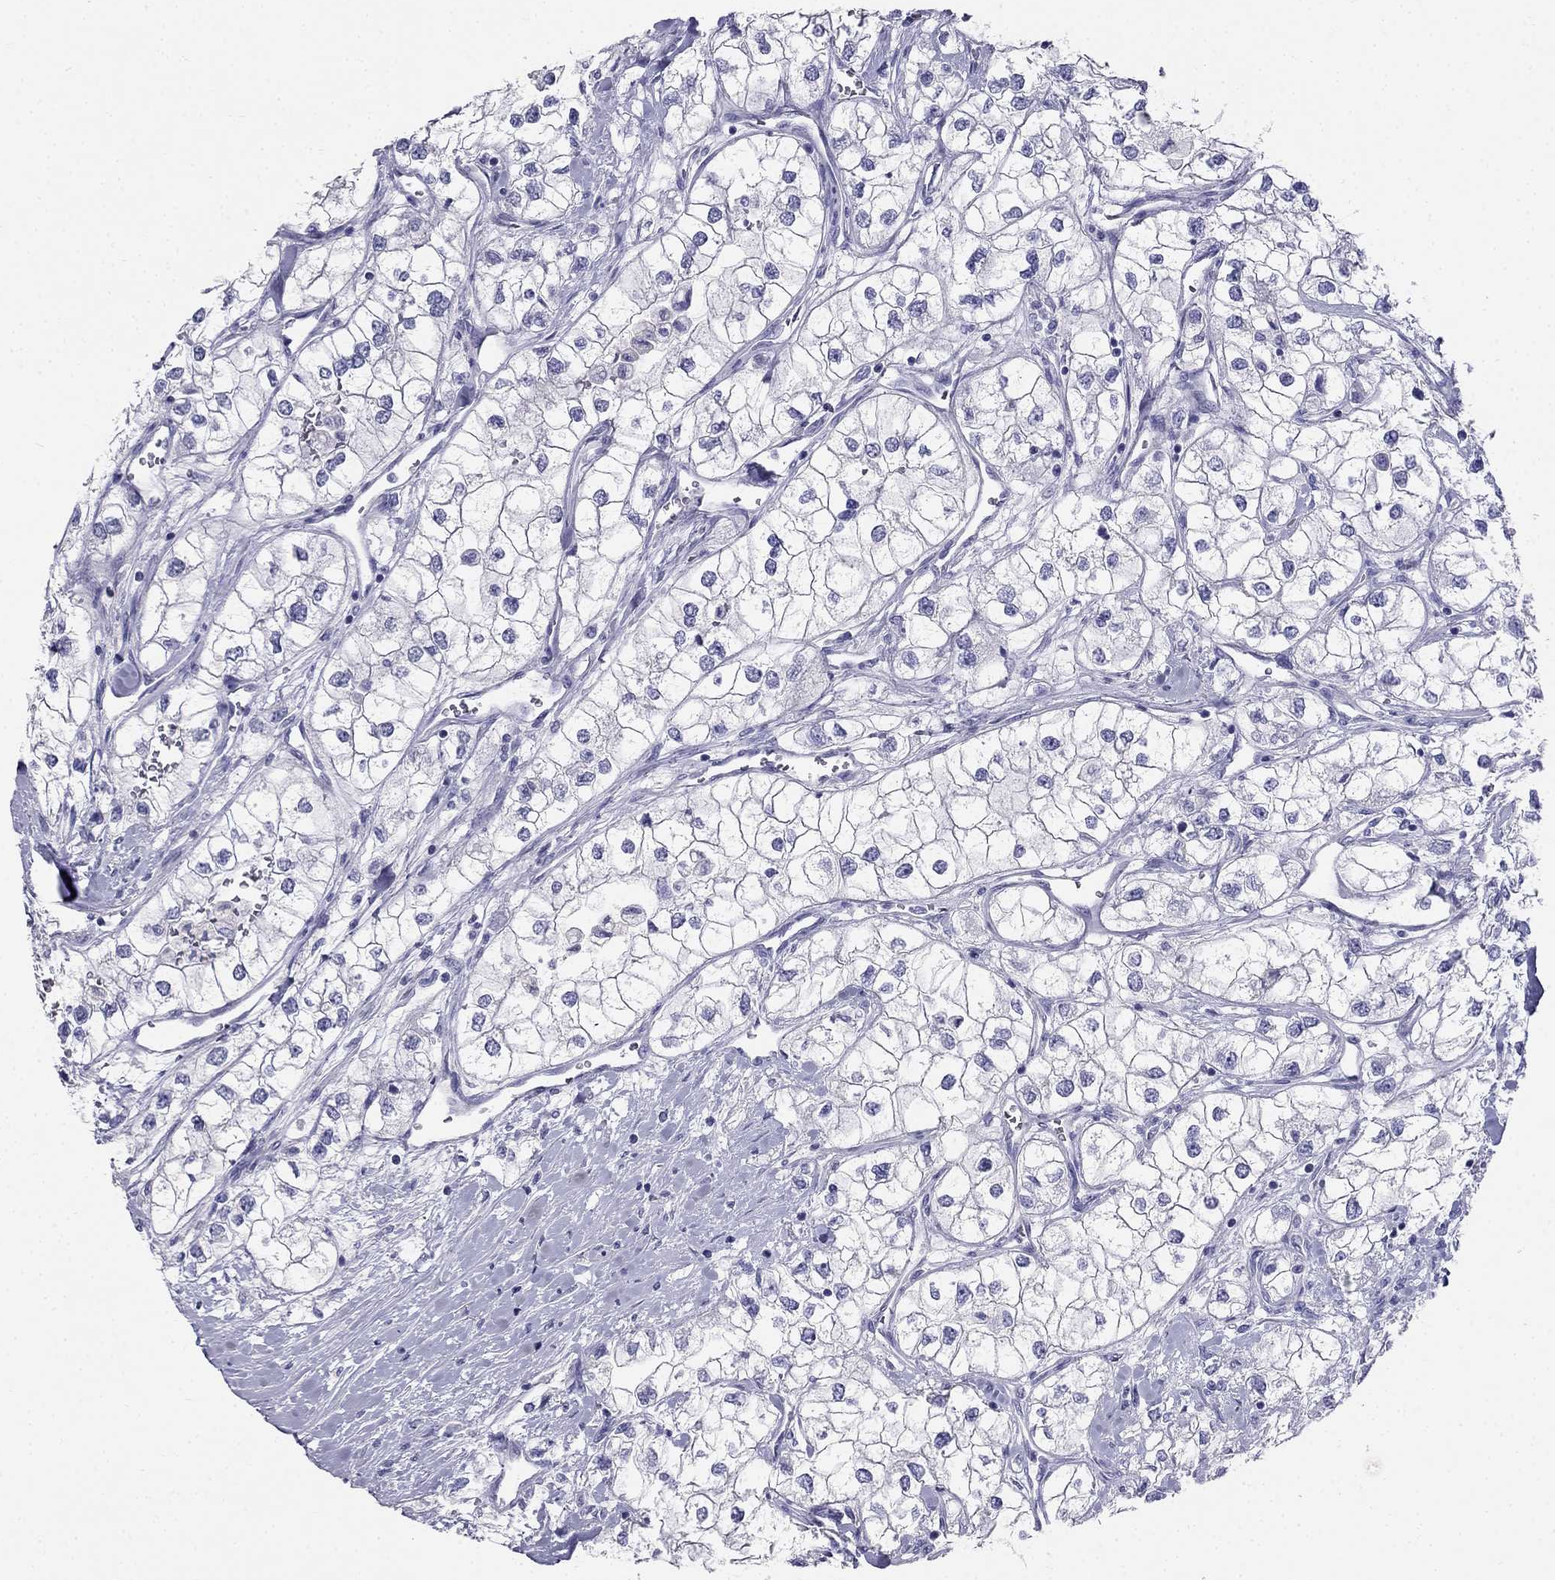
{"staining": {"intensity": "negative", "quantity": "none", "location": "none"}, "tissue": "renal cancer", "cell_type": "Tumor cells", "image_type": "cancer", "snomed": [{"axis": "morphology", "description": "Adenocarcinoma, NOS"}, {"axis": "topography", "description": "Kidney"}], "caption": "Human renal adenocarcinoma stained for a protein using immunohistochemistry displays no positivity in tumor cells.", "gene": "RFLNA", "patient": {"sex": "male", "age": 59}}